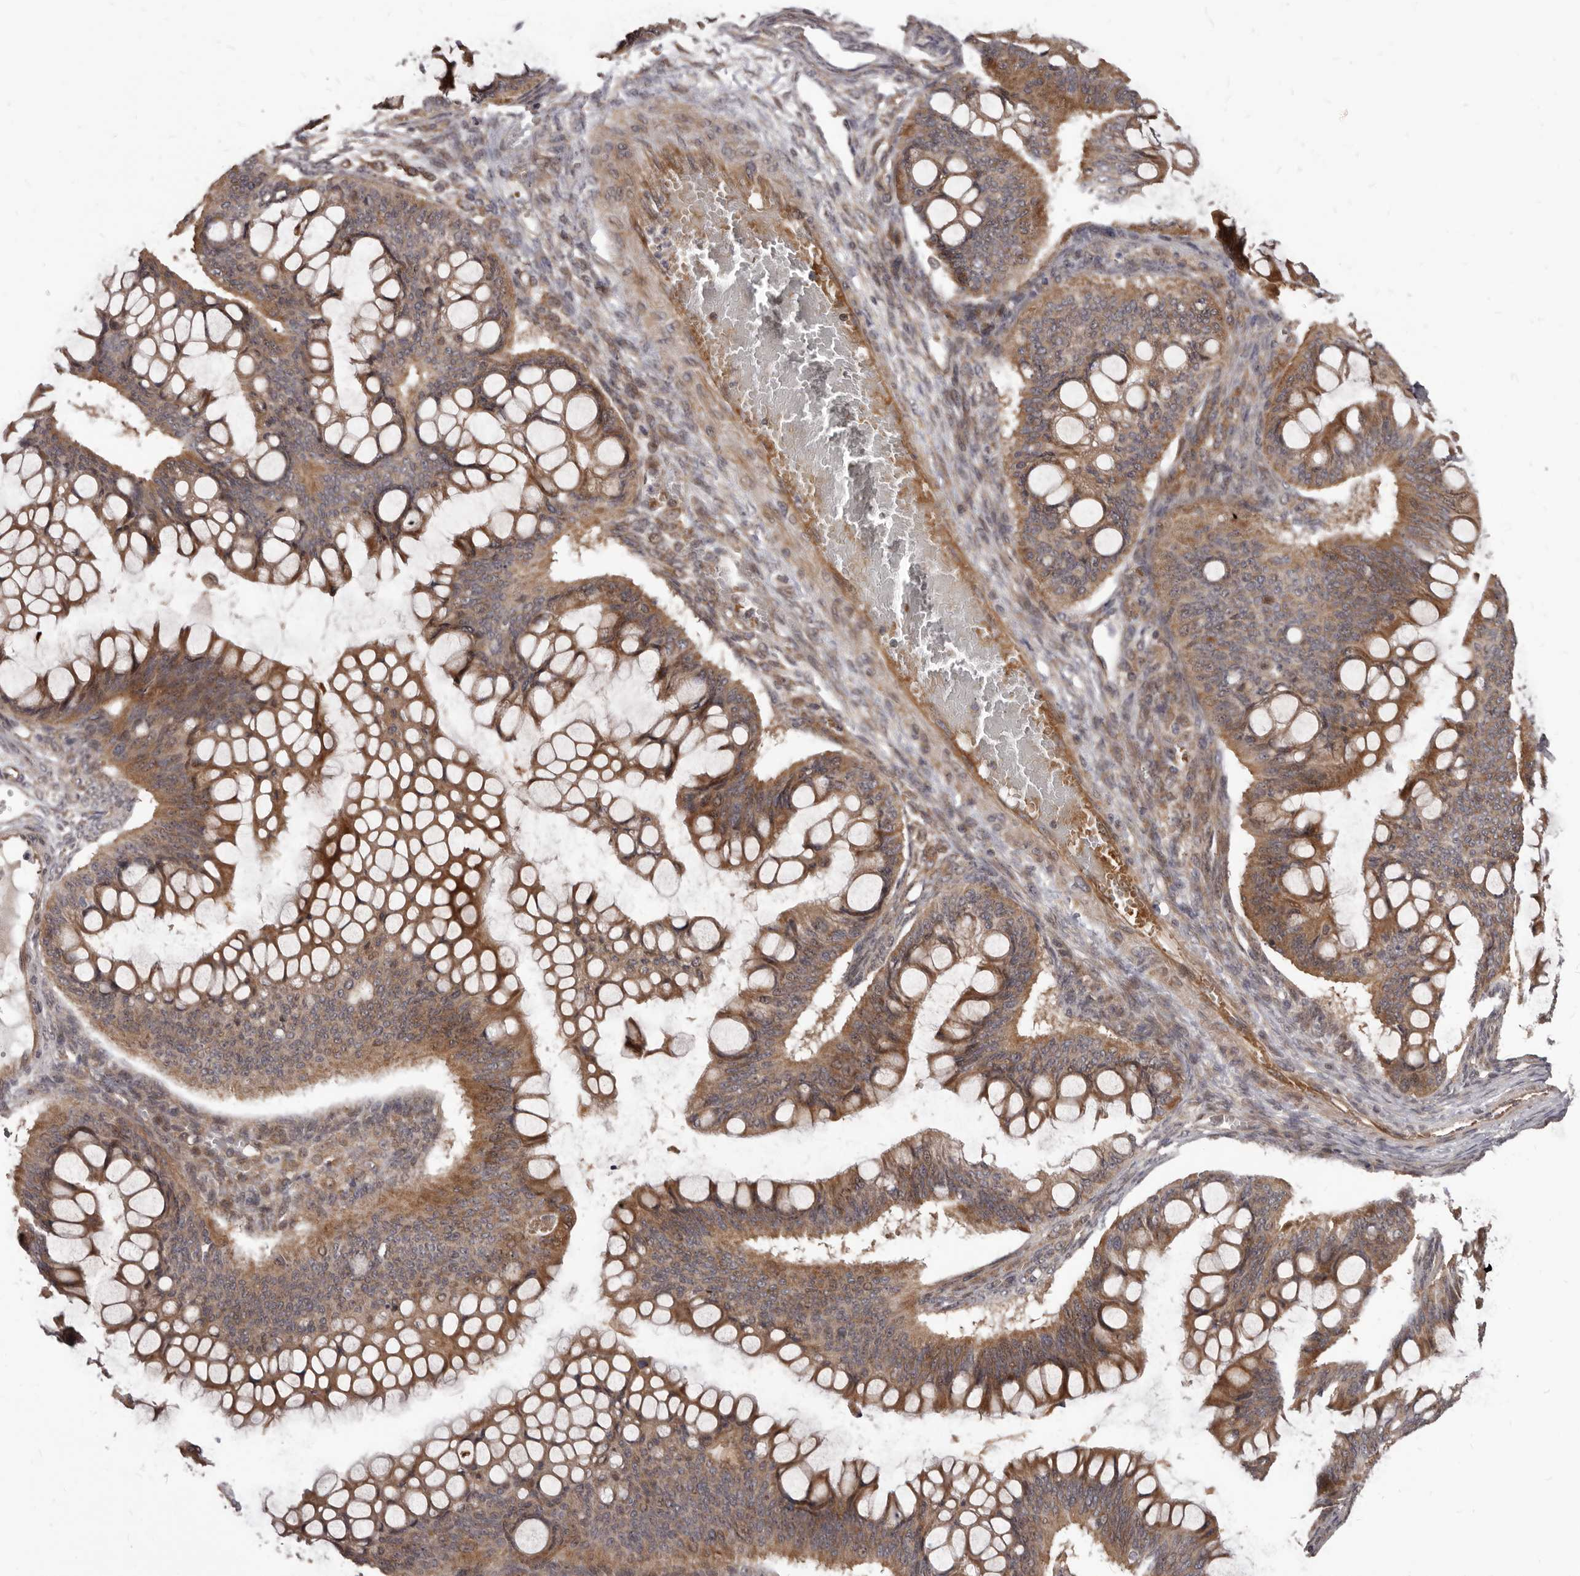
{"staining": {"intensity": "moderate", "quantity": ">75%", "location": "cytoplasmic/membranous"}, "tissue": "ovarian cancer", "cell_type": "Tumor cells", "image_type": "cancer", "snomed": [{"axis": "morphology", "description": "Cystadenocarcinoma, mucinous, NOS"}, {"axis": "topography", "description": "Ovary"}], "caption": "A photomicrograph showing moderate cytoplasmic/membranous expression in about >75% of tumor cells in ovarian cancer (mucinous cystadenocarcinoma), as visualized by brown immunohistochemical staining.", "gene": "GABPB2", "patient": {"sex": "female", "age": 73}}